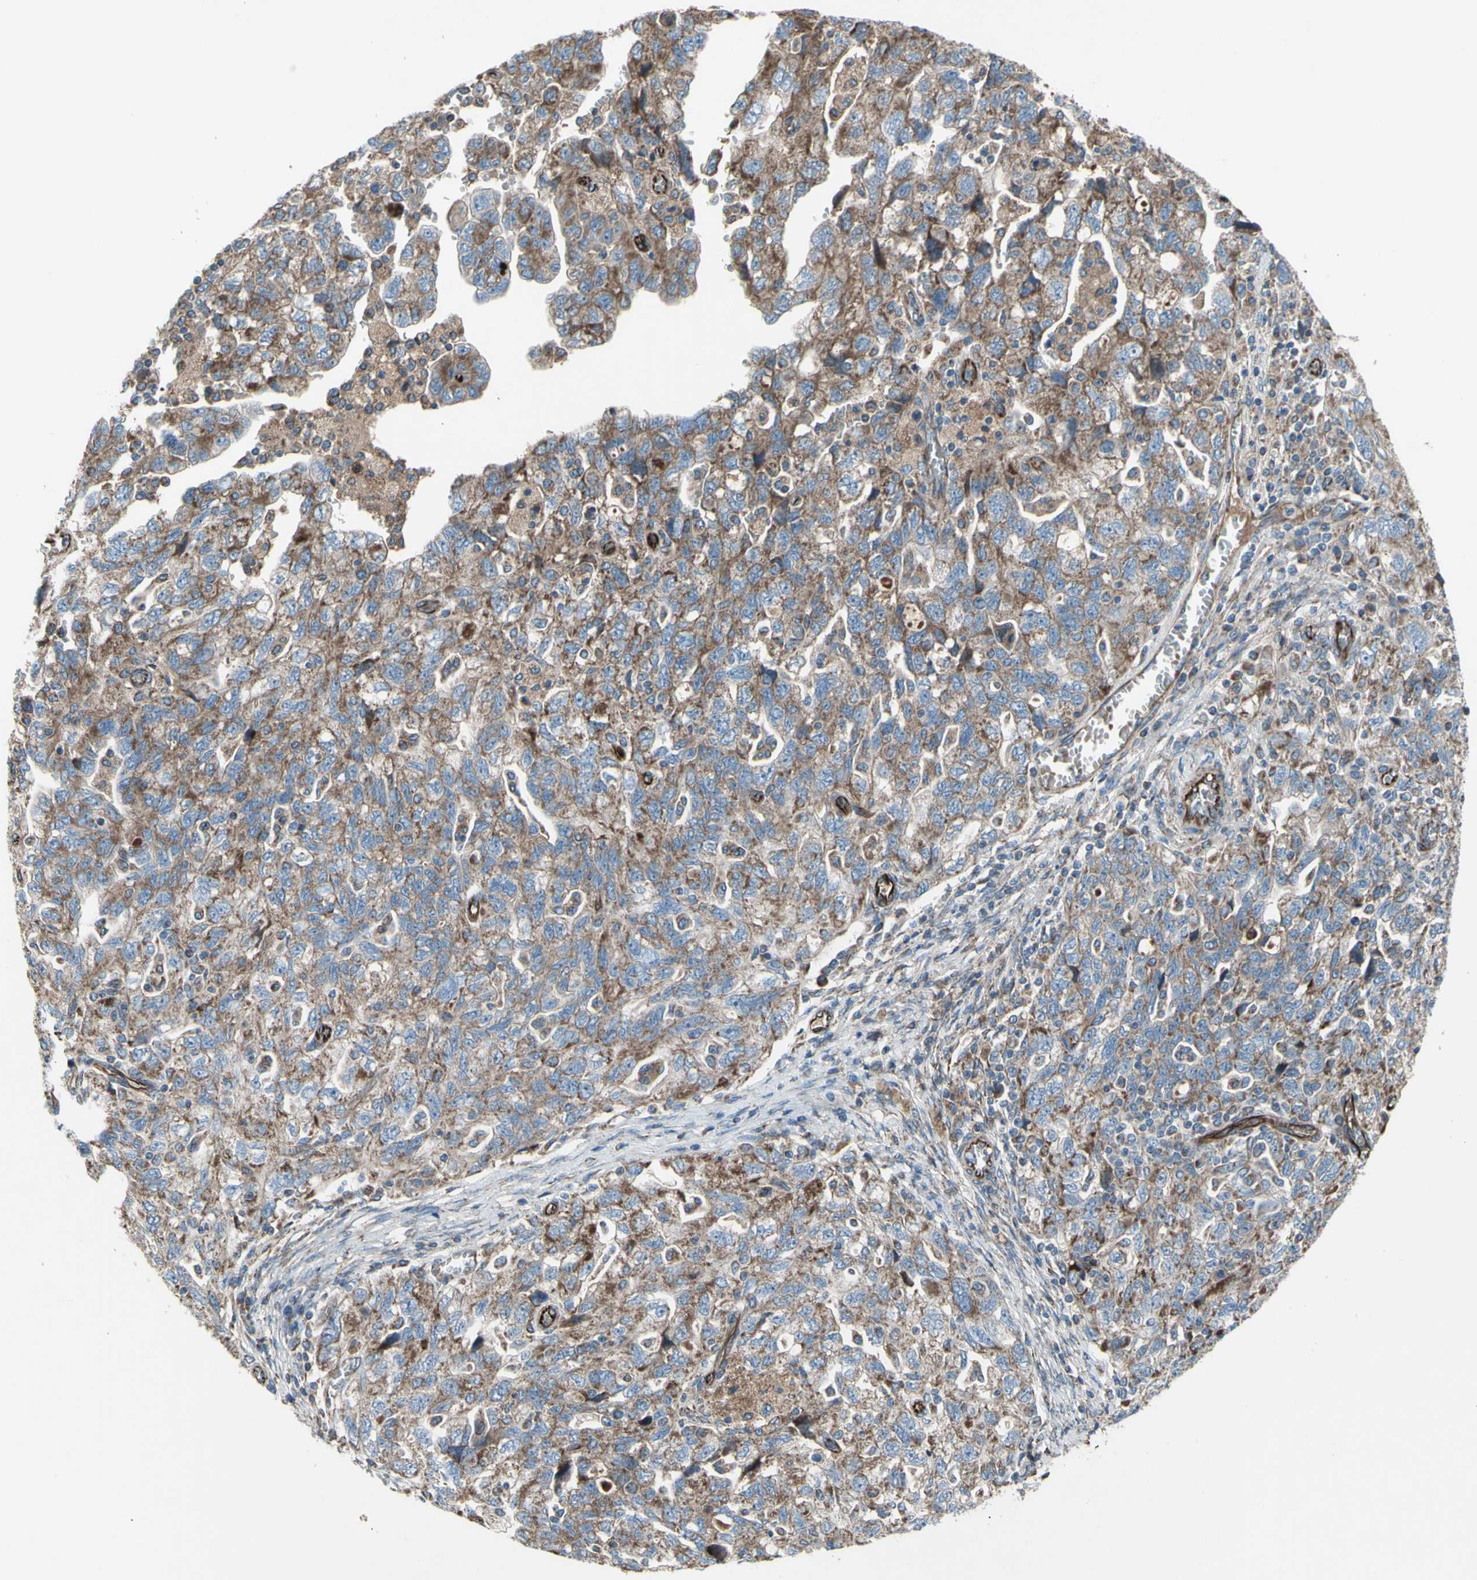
{"staining": {"intensity": "moderate", "quantity": ">75%", "location": "cytoplasmic/membranous"}, "tissue": "ovarian cancer", "cell_type": "Tumor cells", "image_type": "cancer", "snomed": [{"axis": "morphology", "description": "Carcinoma, NOS"}, {"axis": "morphology", "description": "Cystadenocarcinoma, serous, NOS"}, {"axis": "topography", "description": "Ovary"}], "caption": "Ovarian cancer (carcinoma) was stained to show a protein in brown. There is medium levels of moderate cytoplasmic/membranous staining in about >75% of tumor cells.", "gene": "EMC7", "patient": {"sex": "female", "age": 69}}